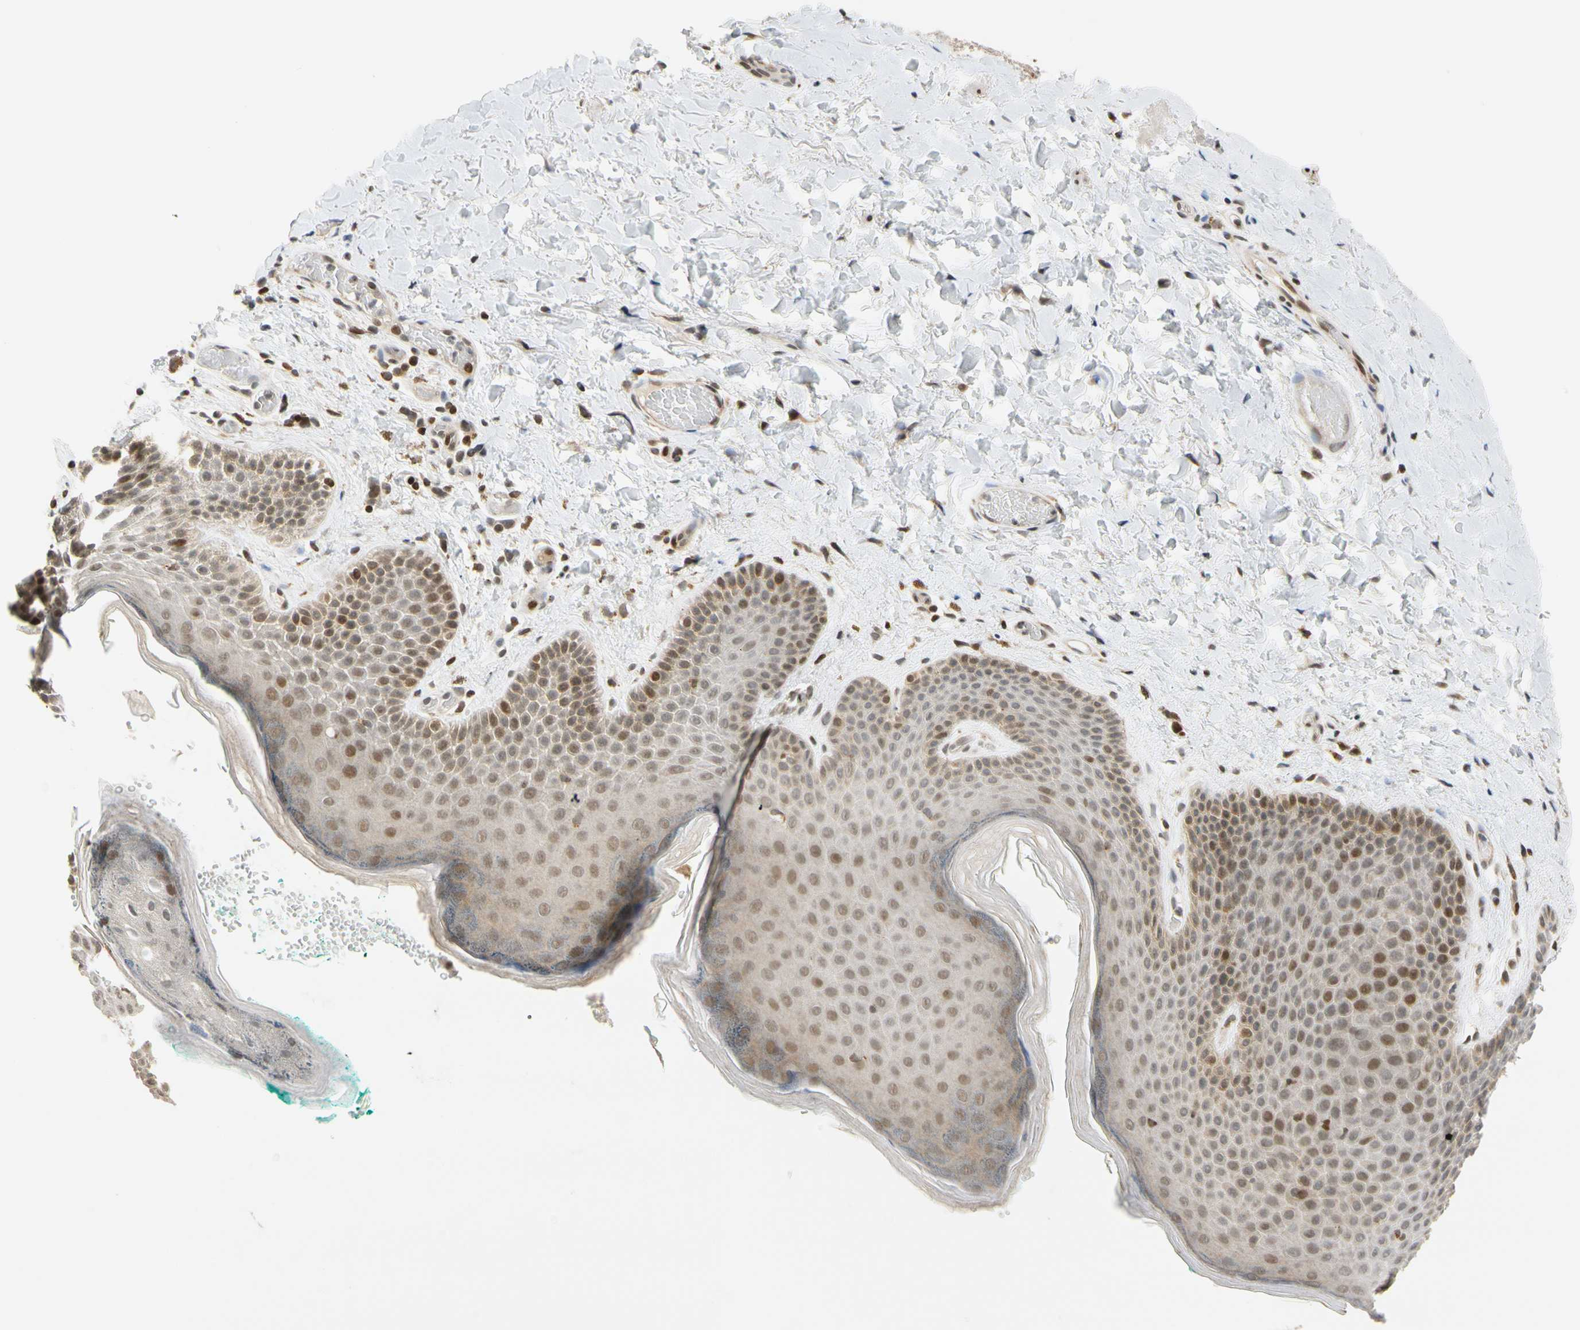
{"staining": {"intensity": "moderate", "quantity": ">75%", "location": "cytoplasmic/membranous,nuclear"}, "tissue": "skin", "cell_type": "Epidermal cells", "image_type": "normal", "snomed": [{"axis": "morphology", "description": "Normal tissue, NOS"}, {"axis": "topography", "description": "Anal"}], "caption": "Moderate cytoplasmic/membranous,nuclear protein expression is seen in approximately >75% of epidermal cells in skin. The staining was performed using DAB (3,3'-diaminobenzidine), with brown indicating positive protein expression. Nuclei are stained blue with hematoxylin.", "gene": "CDK7", "patient": {"sex": "male", "age": 74}}